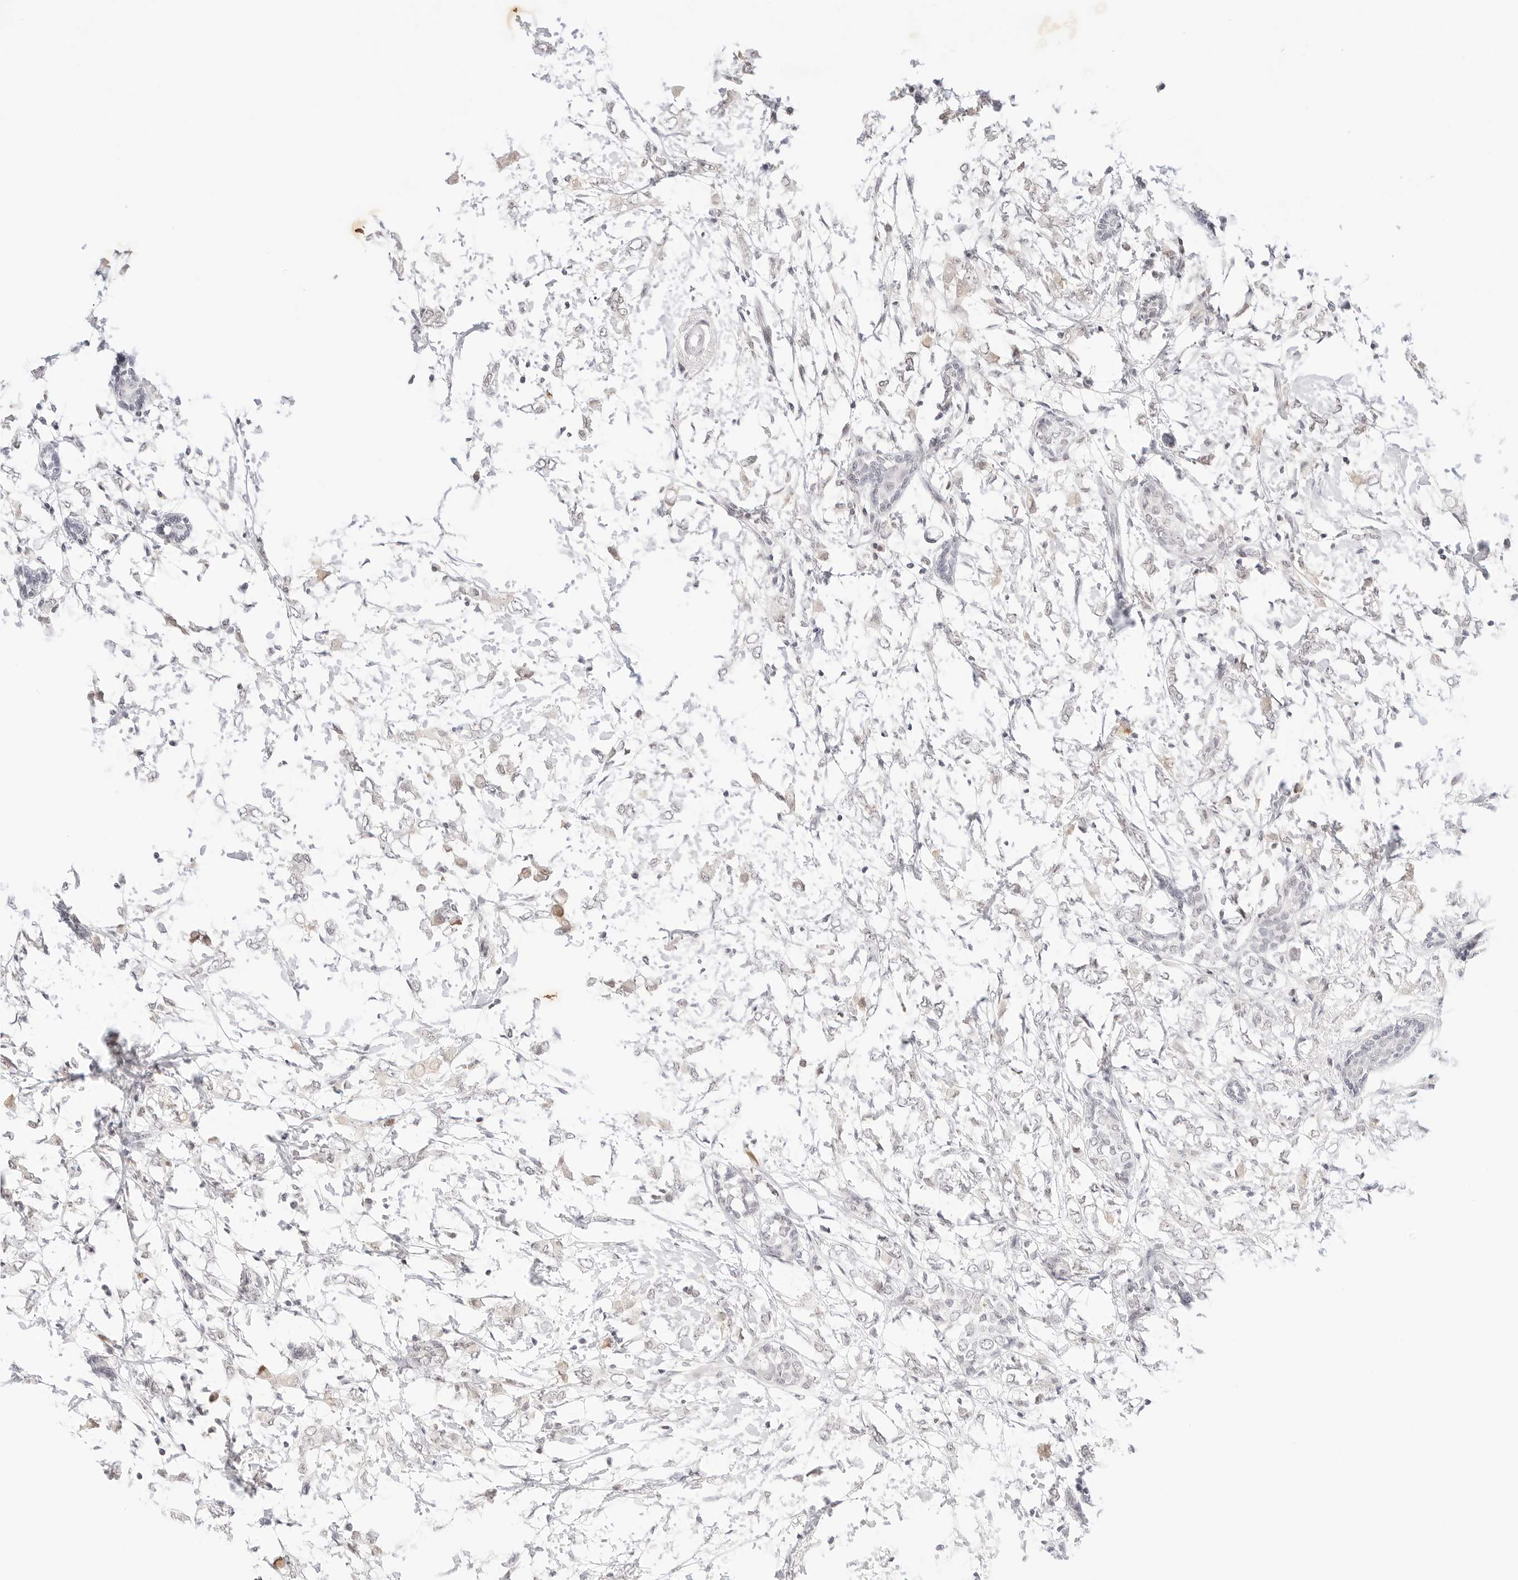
{"staining": {"intensity": "negative", "quantity": "none", "location": "none"}, "tissue": "breast cancer", "cell_type": "Tumor cells", "image_type": "cancer", "snomed": [{"axis": "morphology", "description": "Normal tissue, NOS"}, {"axis": "morphology", "description": "Lobular carcinoma"}, {"axis": "topography", "description": "Breast"}], "caption": "A high-resolution image shows IHC staining of breast cancer, which shows no significant positivity in tumor cells.", "gene": "XKR4", "patient": {"sex": "female", "age": 47}}